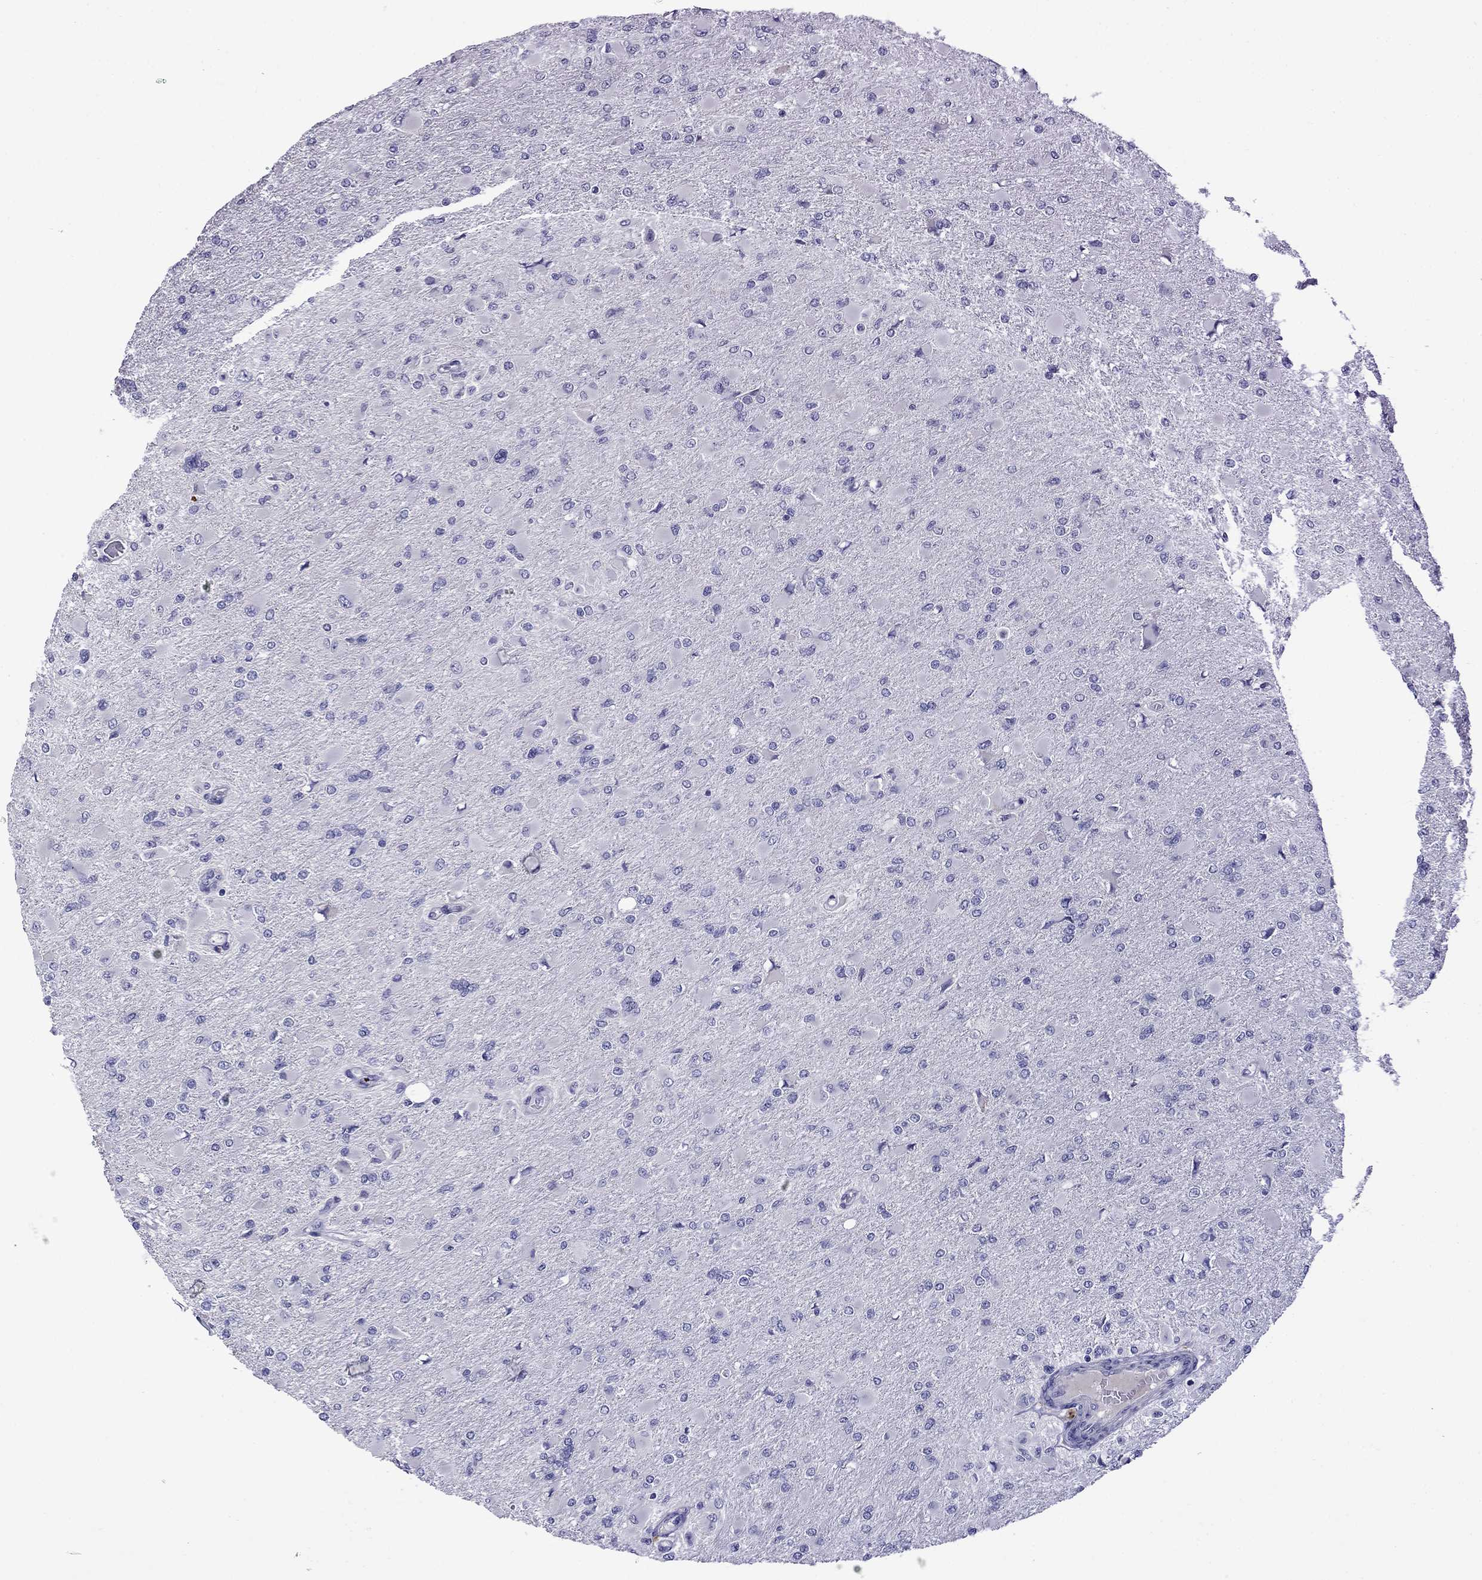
{"staining": {"intensity": "negative", "quantity": "none", "location": "none"}, "tissue": "glioma", "cell_type": "Tumor cells", "image_type": "cancer", "snomed": [{"axis": "morphology", "description": "Glioma, malignant, High grade"}, {"axis": "topography", "description": "Cerebral cortex"}], "caption": "Tumor cells are negative for brown protein staining in malignant glioma (high-grade).", "gene": "STAR", "patient": {"sex": "female", "age": 36}}